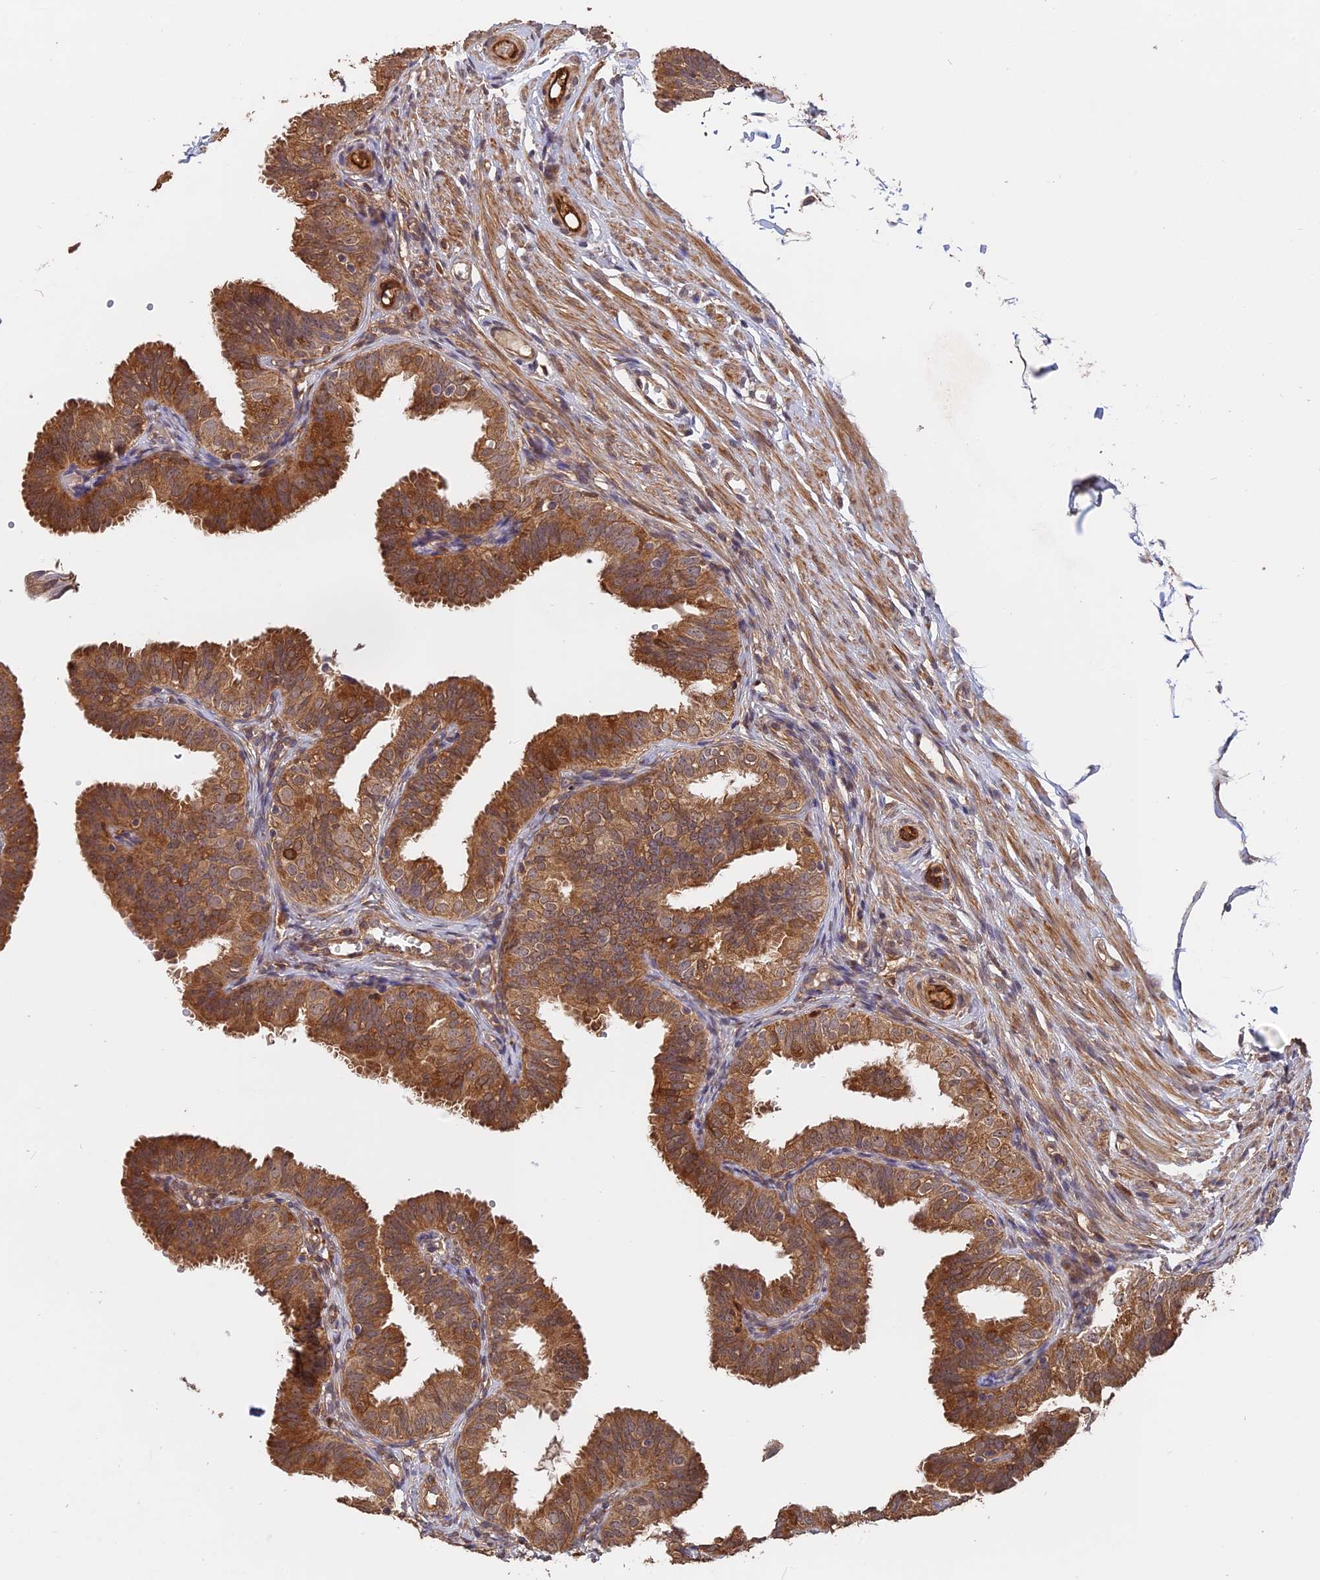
{"staining": {"intensity": "strong", "quantity": ">75%", "location": "cytoplasmic/membranous"}, "tissue": "fallopian tube", "cell_type": "Glandular cells", "image_type": "normal", "snomed": [{"axis": "morphology", "description": "Normal tissue, NOS"}, {"axis": "topography", "description": "Fallopian tube"}], "caption": "Fallopian tube stained for a protein (brown) exhibits strong cytoplasmic/membranous positive positivity in about >75% of glandular cells.", "gene": "SAC3D1", "patient": {"sex": "female", "age": 35}}